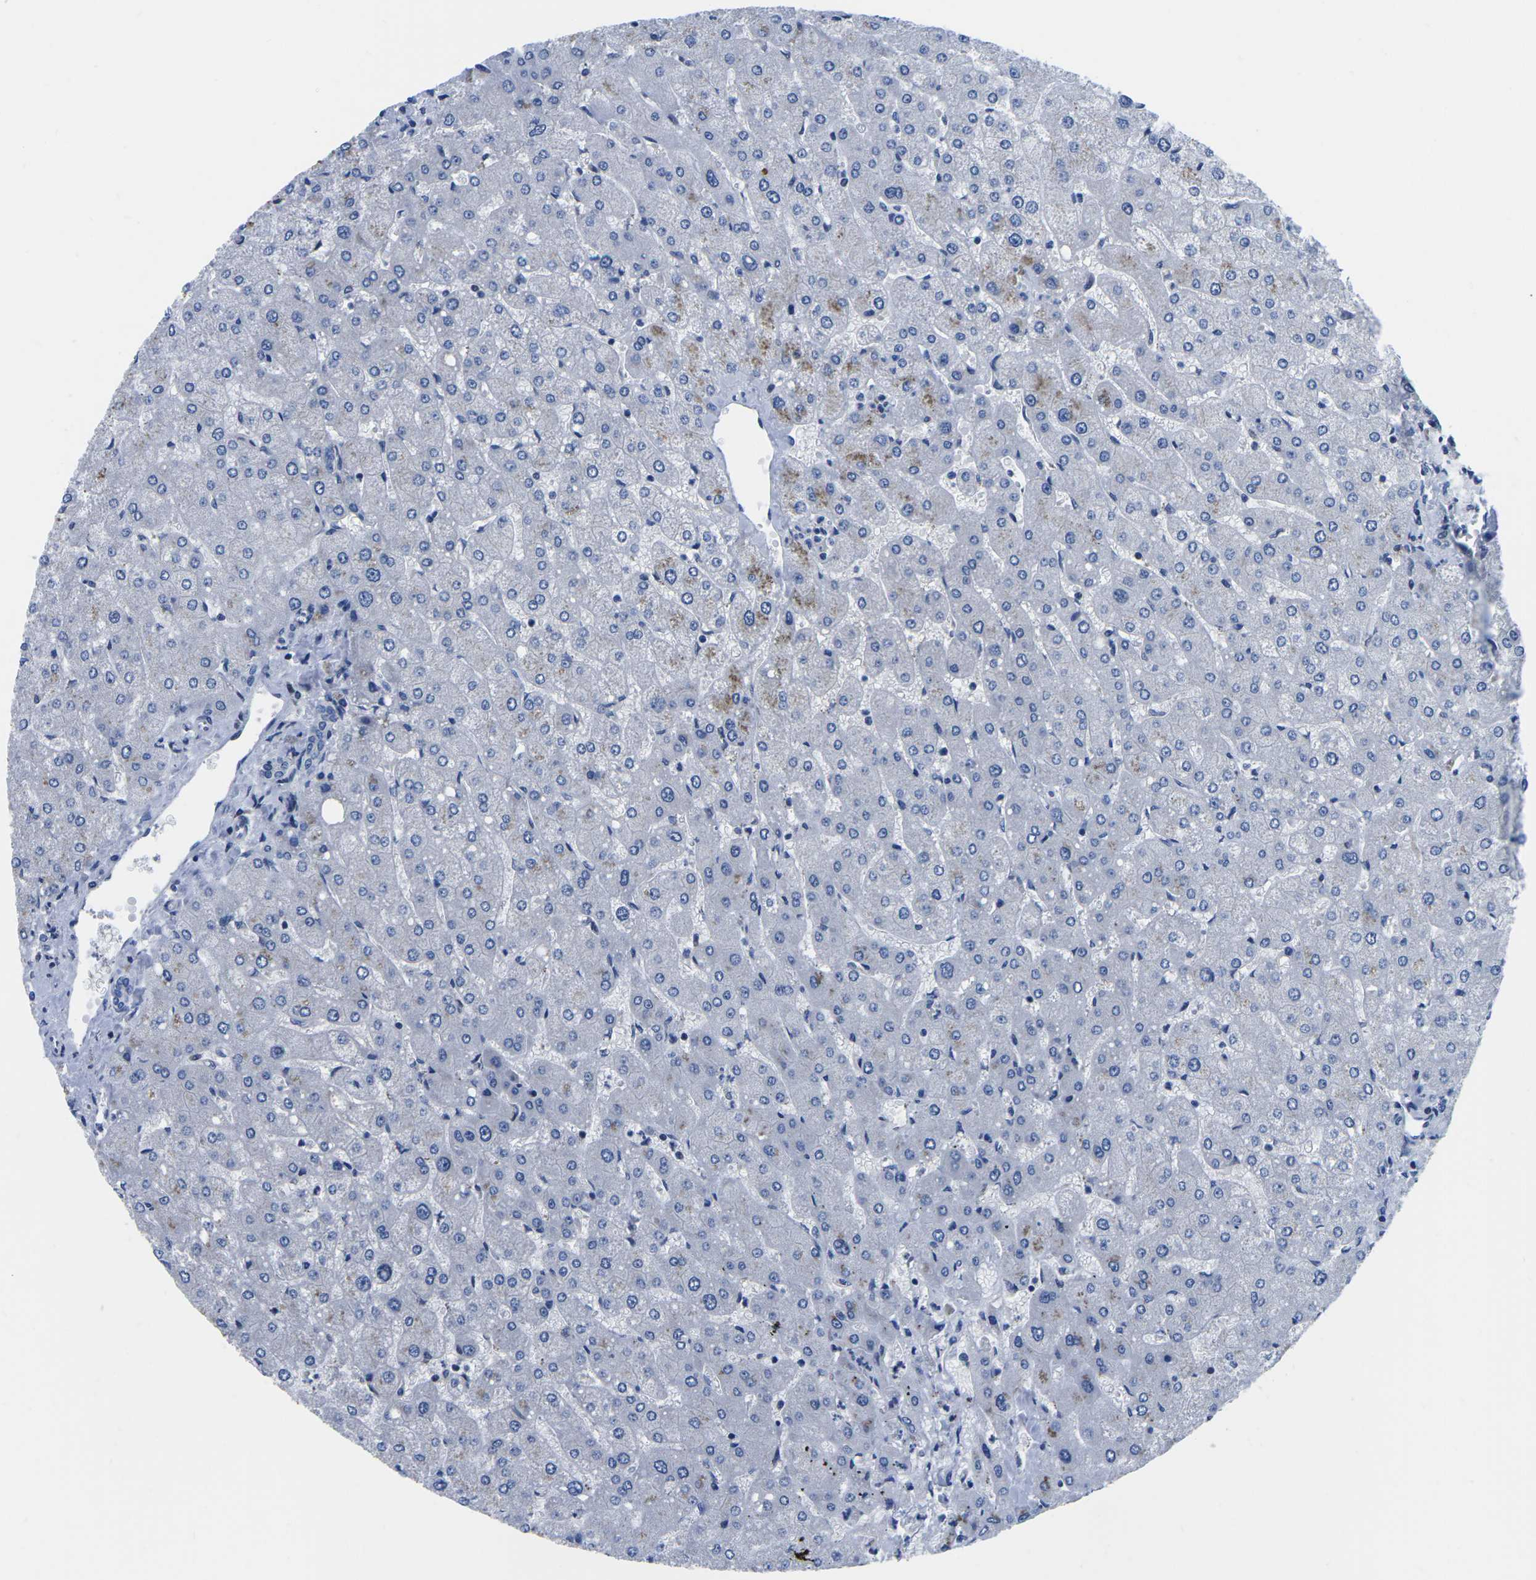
{"staining": {"intensity": "negative", "quantity": "none", "location": "none"}, "tissue": "liver", "cell_type": "Cholangiocytes", "image_type": "normal", "snomed": [{"axis": "morphology", "description": "Normal tissue, NOS"}, {"axis": "topography", "description": "Liver"}], "caption": "High magnification brightfield microscopy of benign liver stained with DAB (brown) and counterstained with hematoxylin (blue): cholangiocytes show no significant expression. (DAB (3,3'-diaminobenzidine) immunohistochemistry (IHC), high magnification).", "gene": "CDC73", "patient": {"sex": "male", "age": 55}}